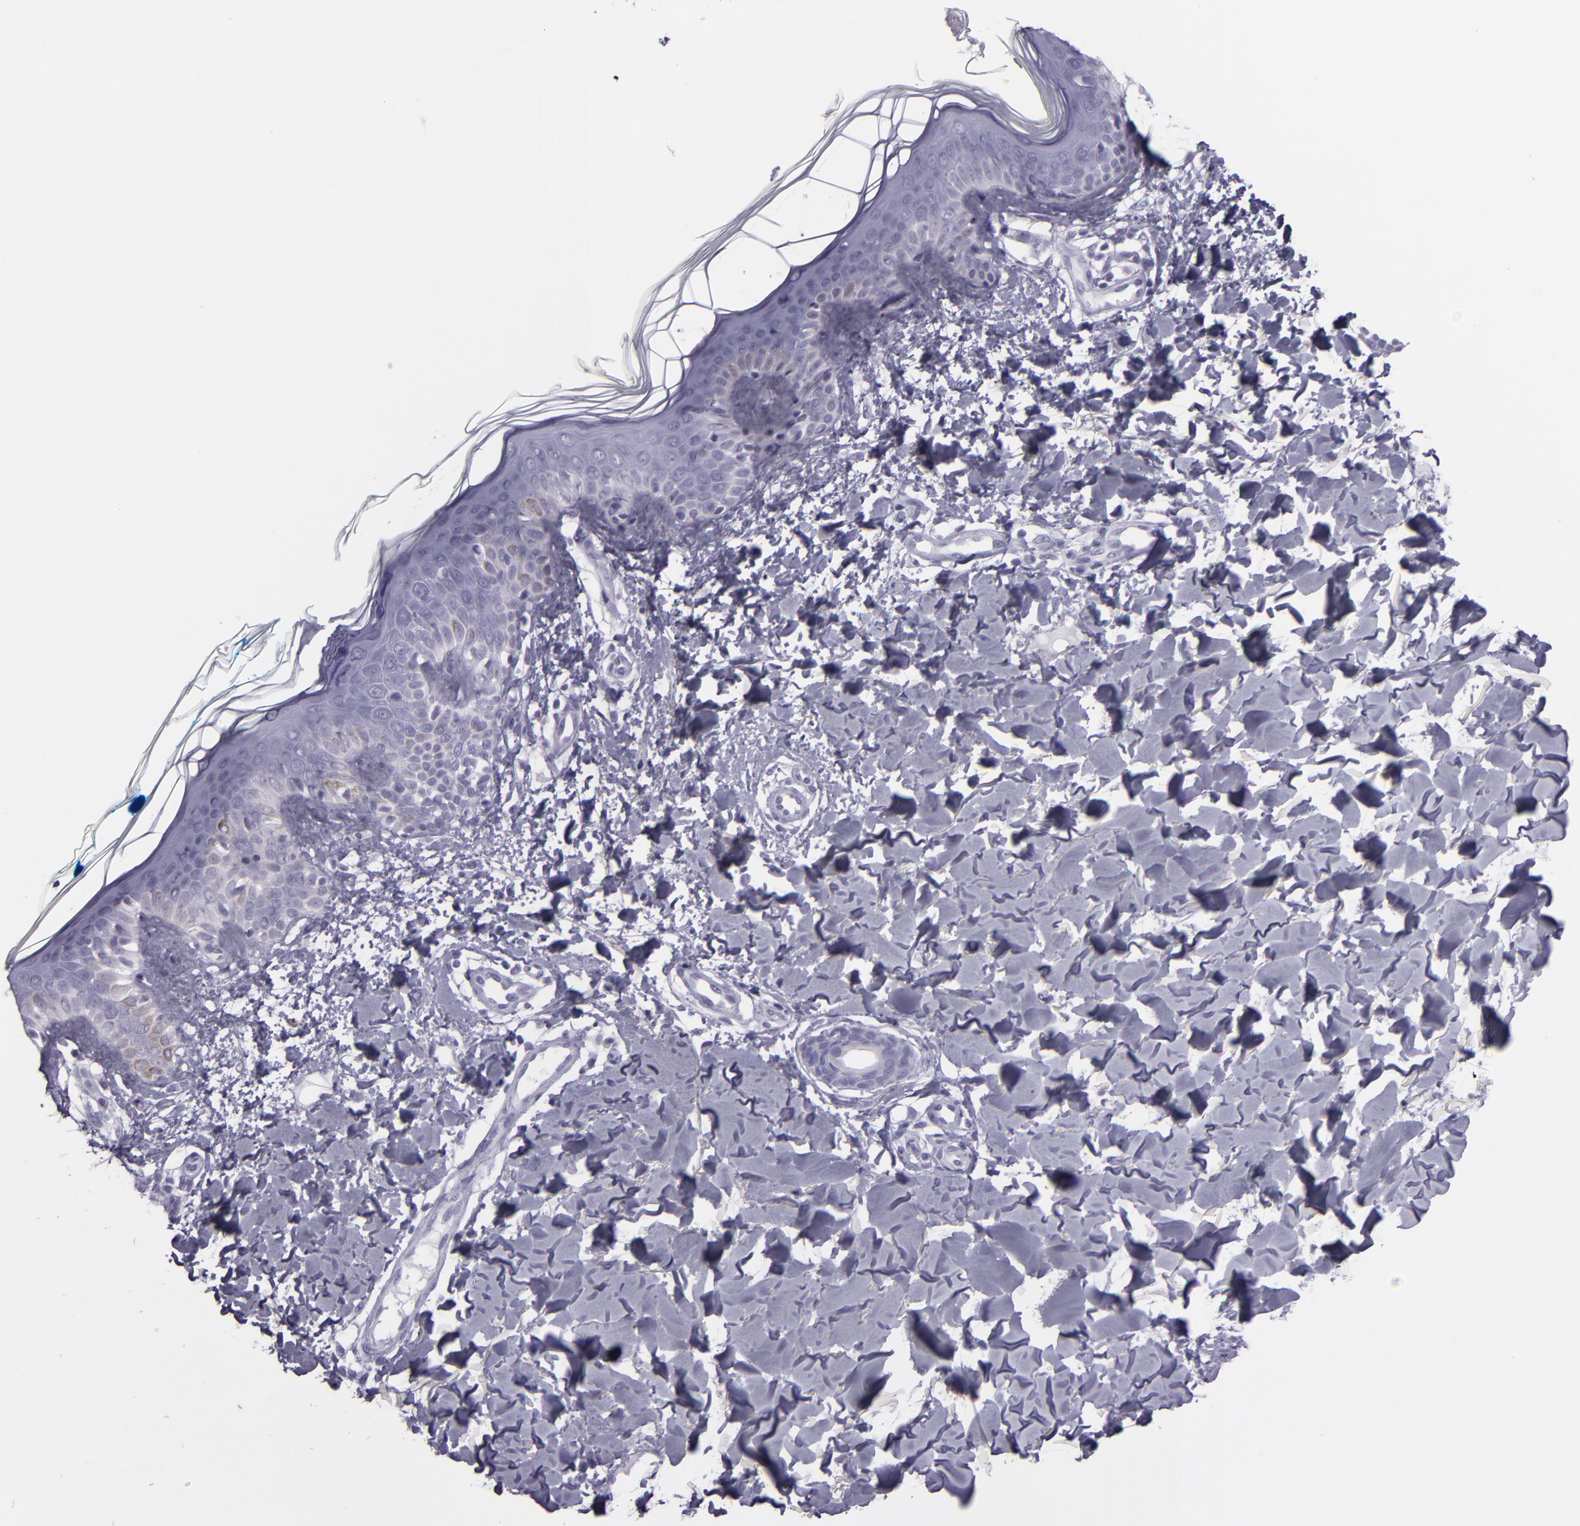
{"staining": {"intensity": "negative", "quantity": "none", "location": "none"}, "tissue": "skin", "cell_type": "Fibroblasts", "image_type": "normal", "snomed": [{"axis": "morphology", "description": "Normal tissue, NOS"}, {"axis": "topography", "description": "Skin"}], "caption": "High magnification brightfield microscopy of normal skin stained with DAB (3,3'-diaminobenzidine) (brown) and counterstained with hematoxylin (blue): fibroblasts show no significant staining.", "gene": "MUC6", "patient": {"sex": "male", "age": 32}}